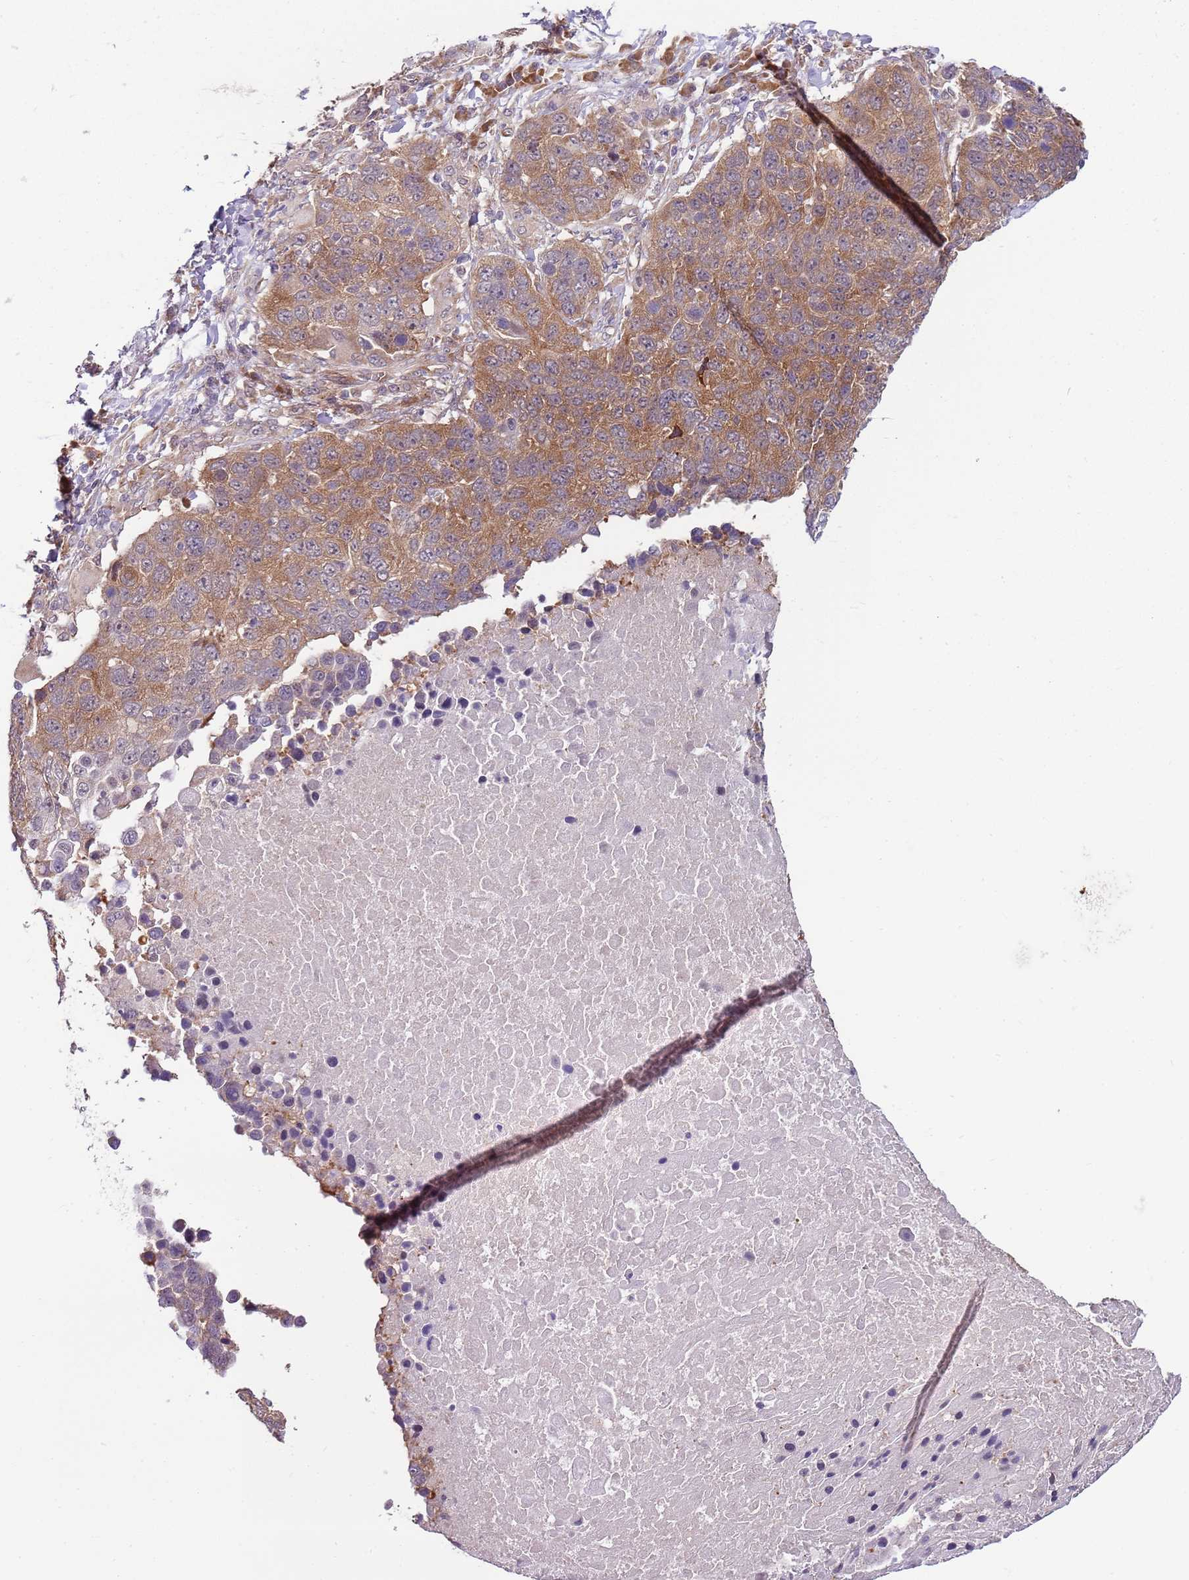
{"staining": {"intensity": "moderate", "quantity": ">75%", "location": "cytoplasmic/membranous"}, "tissue": "lung cancer", "cell_type": "Tumor cells", "image_type": "cancer", "snomed": [{"axis": "morphology", "description": "Normal tissue, NOS"}, {"axis": "morphology", "description": "Squamous cell carcinoma, NOS"}, {"axis": "topography", "description": "Lymph node"}, {"axis": "topography", "description": "Lung"}], "caption": "Protein staining by IHC reveals moderate cytoplasmic/membranous positivity in about >75% of tumor cells in squamous cell carcinoma (lung).", "gene": "FBXL22", "patient": {"sex": "male", "age": 66}}